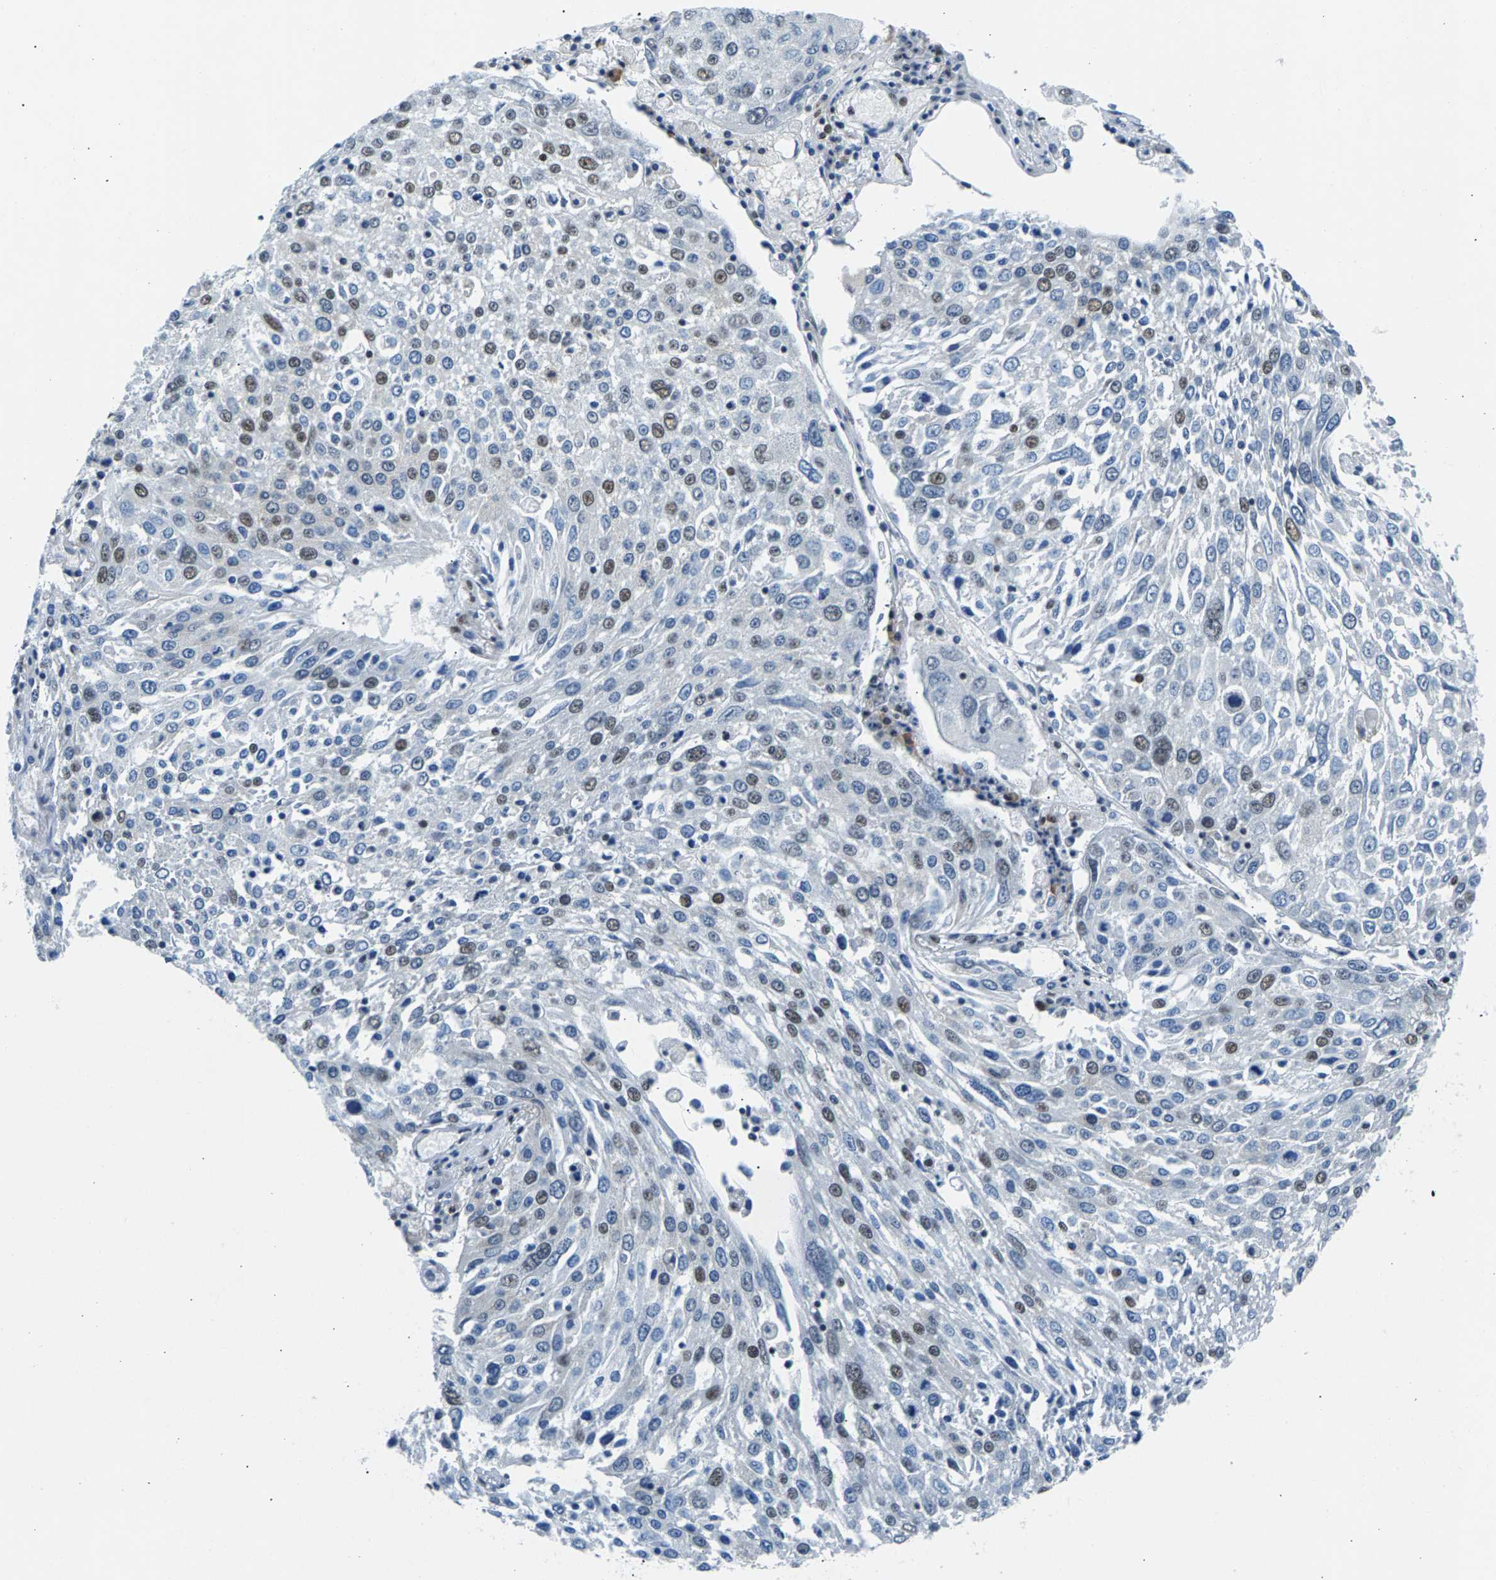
{"staining": {"intensity": "moderate", "quantity": "<25%", "location": "nuclear"}, "tissue": "lung cancer", "cell_type": "Tumor cells", "image_type": "cancer", "snomed": [{"axis": "morphology", "description": "Squamous cell carcinoma, NOS"}, {"axis": "topography", "description": "Lung"}], "caption": "A micrograph showing moderate nuclear positivity in about <25% of tumor cells in lung cancer, as visualized by brown immunohistochemical staining.", "gene": "ATF2", "patient": {"sex": "male", "age": 65}}